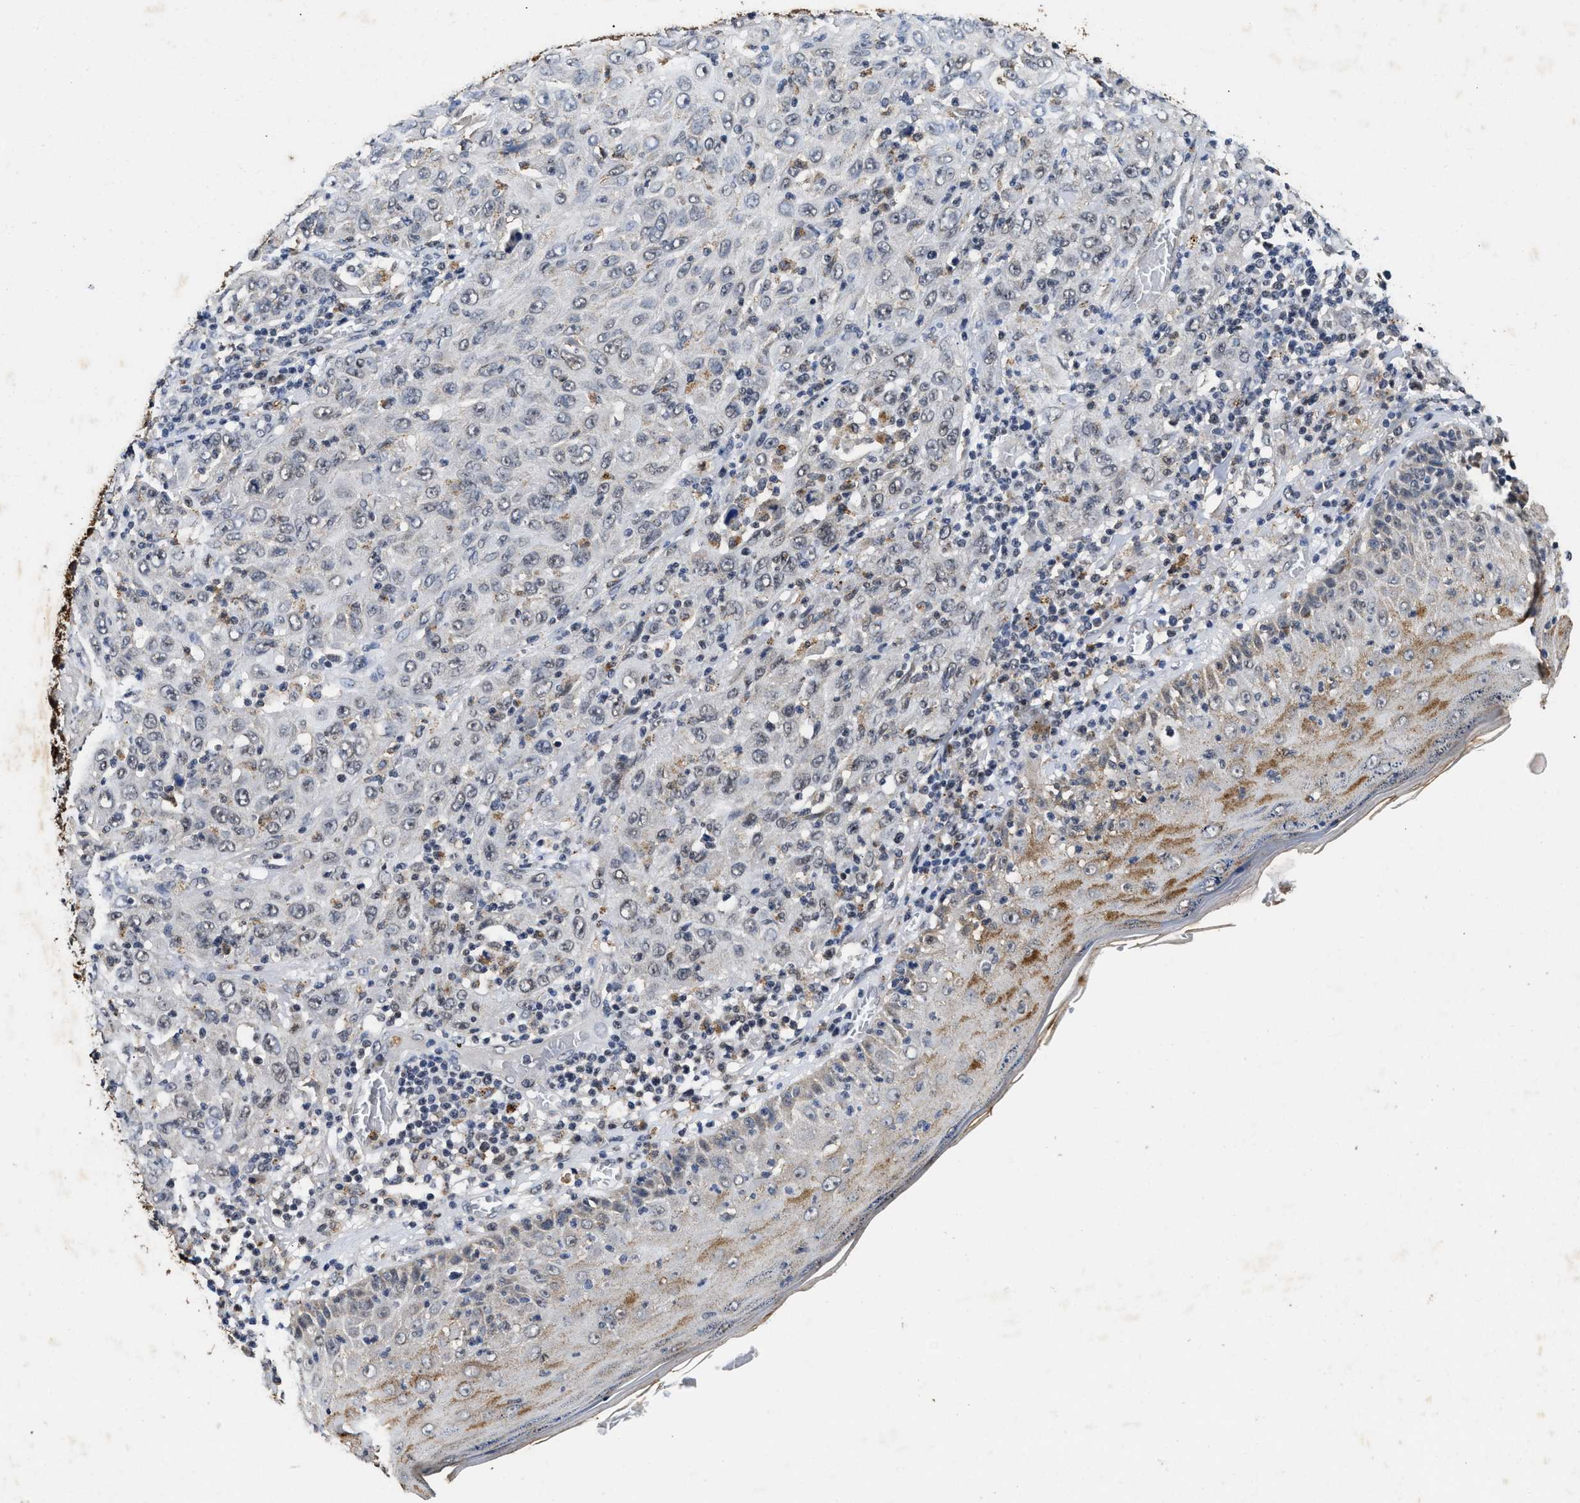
{"staining": {"intensity": "negative", "quantity": "none", "location": "none"}, "tissue": "skin cancer", "cell_type": "Tumor cells", "image_type": "cancer", "snomed": [{"axis": "morphology", "description": "Squamous cell carcinoma, NOS"}, {"axis": "topography", "description": "Skin"}], "caption": "A histopathology image of skin squamous cell carcinoma stained for a protein demonstrates no brown staining in tumor cells.", "gene": "ACOX1", "patient": {"sex": "female", "age": 88}}